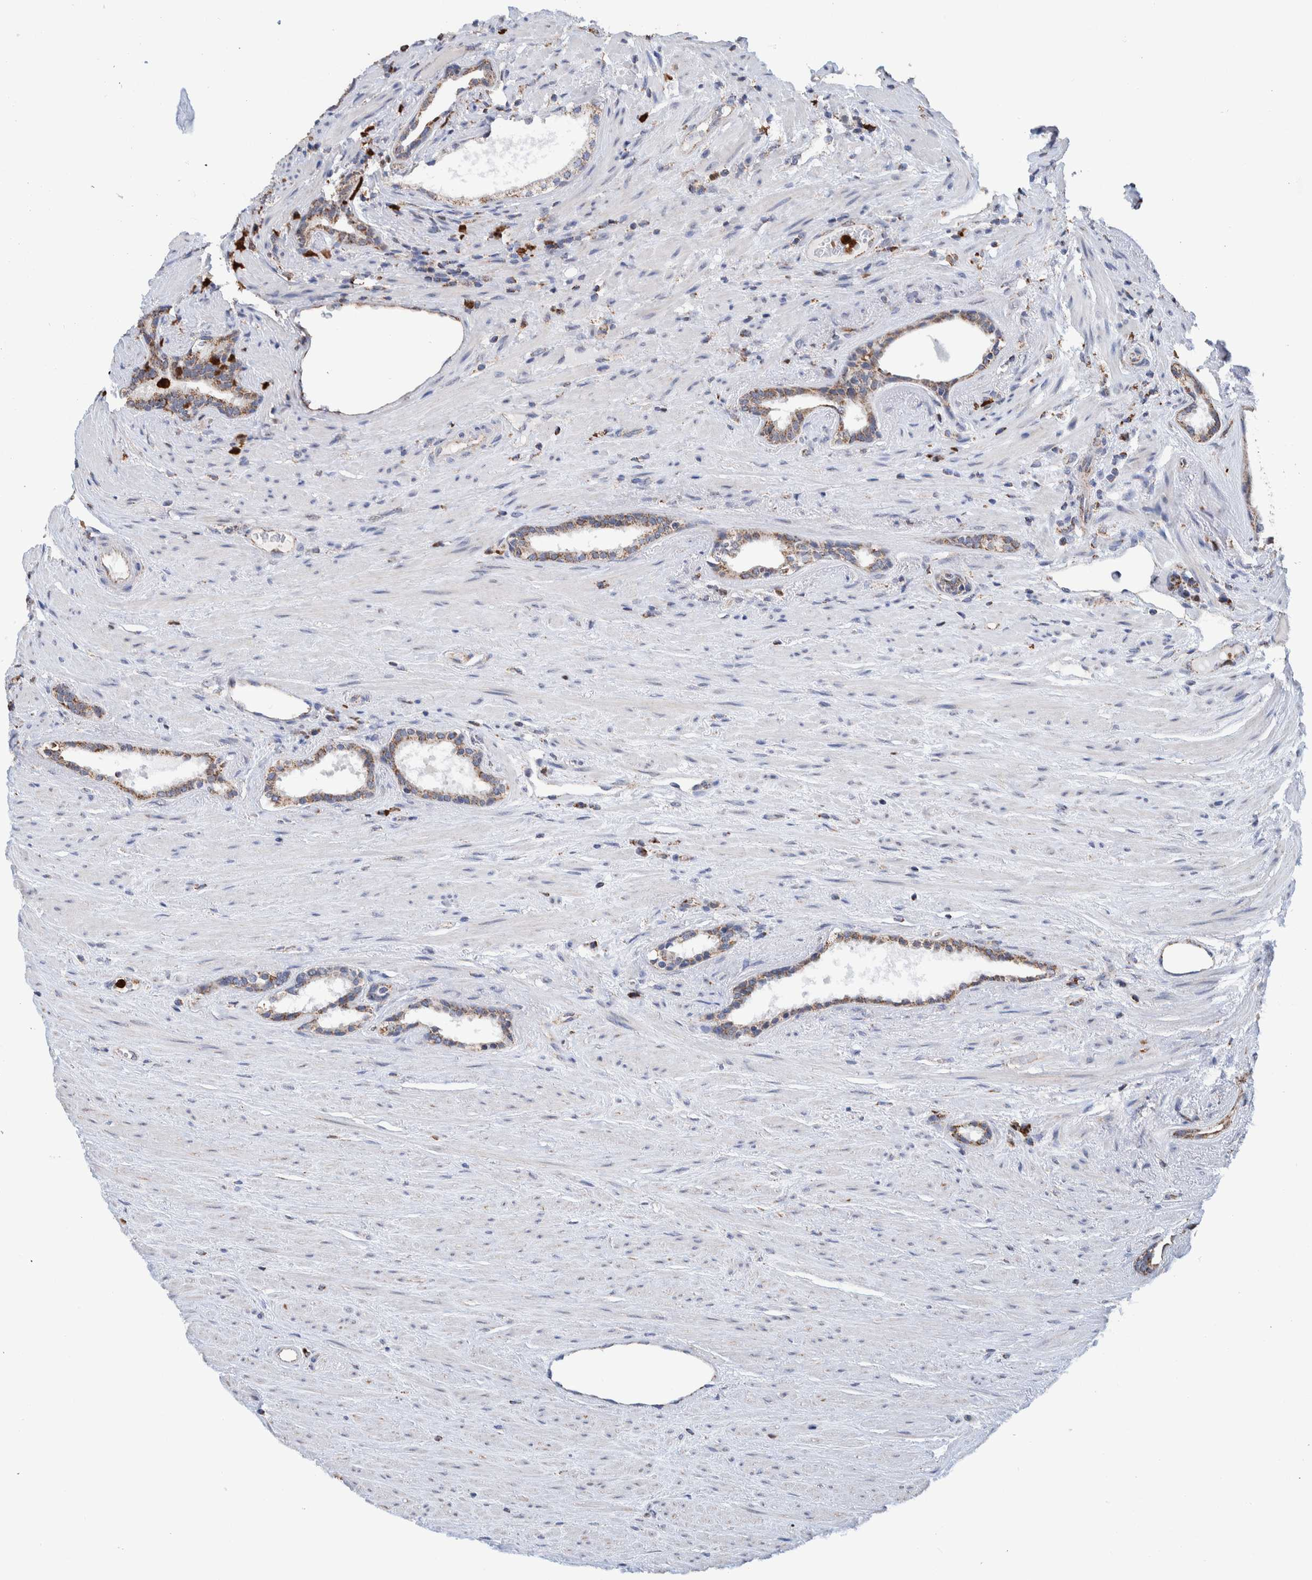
{"staining": {"intensity": "moderate", "quantity": ">75%", "location": "cytoplasmic/membranous"}, "tissue": "prostate cancer", "cell_type": "Tumor cells", "image_type": "cancer", "snomed": [{"axis": "morphology", "description": "Adenocarcinoma, High grade"}, {"axis": "topography", "description": "Prostate"}], "caption": "This image exhibits adenocarcinoma (high-grade) (prostate) stained with IHC to label a protein in brown. The cytoplasmic/membranous of tumor cells show moderate positivity for the protein. Nuclei are counter-stained blue.", "gene": "DECR1", "patient": {"sex": "male", "age": 71}}